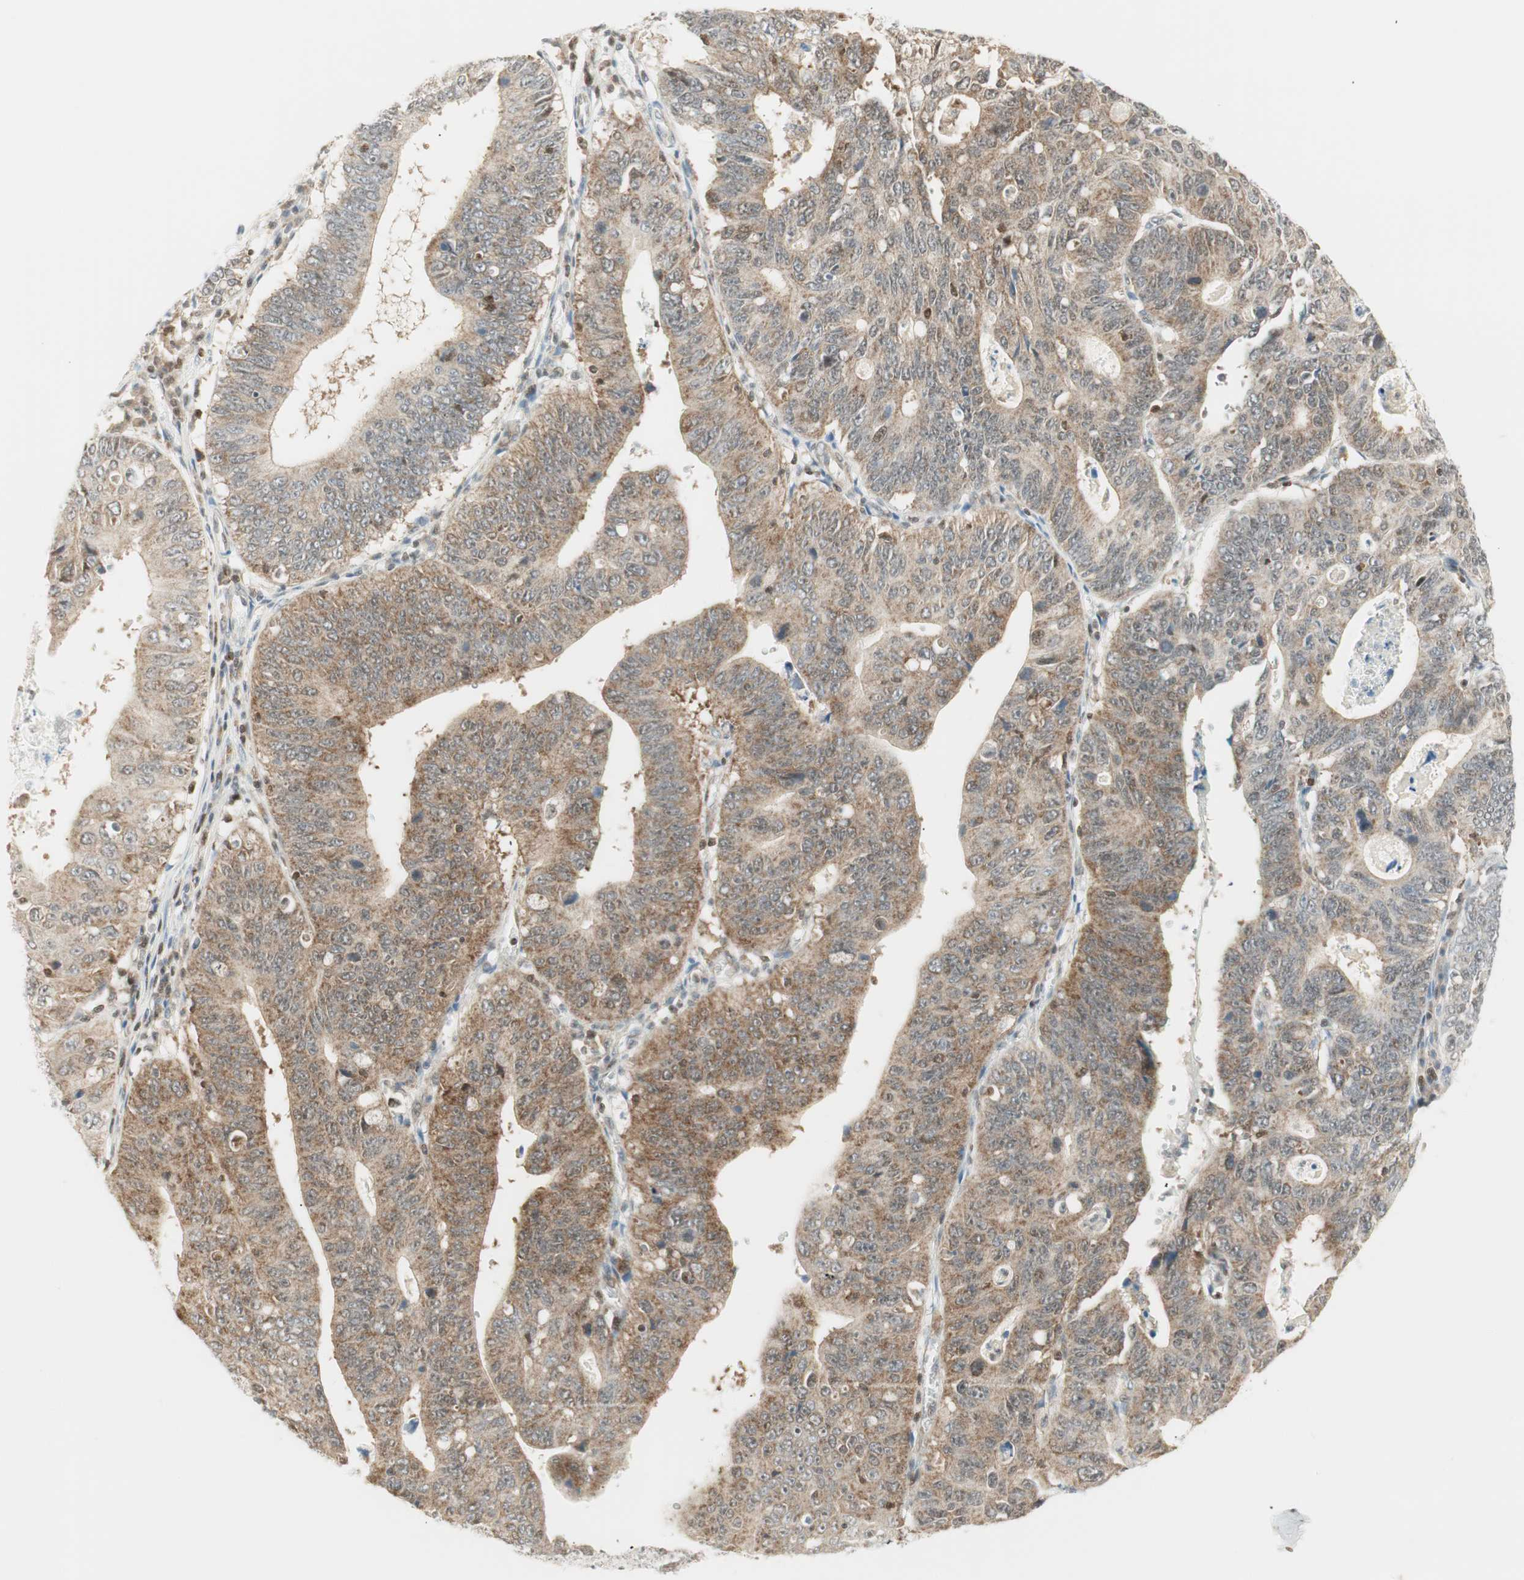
{"staining": {"intensity": "moderate", "quantity": ">75%", "location": "cytoplasmic/membranous"}, "tissue": "stomach cancer", "cell_type": "Tumor cells", "image_type": "cancer", "snomed": [{"axis": "morphology", "description": "Adenocarcinoma, NOS"}, {"axis": "topography", "description": "Stomach"}], "caption": "This micrograph exhibits immunohistochemistry (IHC) staining of stomach adenocarcinoma, with medium moderate cytoplasmic/membranous positivity in about >75% of tumor cells.", "gene": "PPP1CA", "patient": {"sex": "male", "age": 59}}